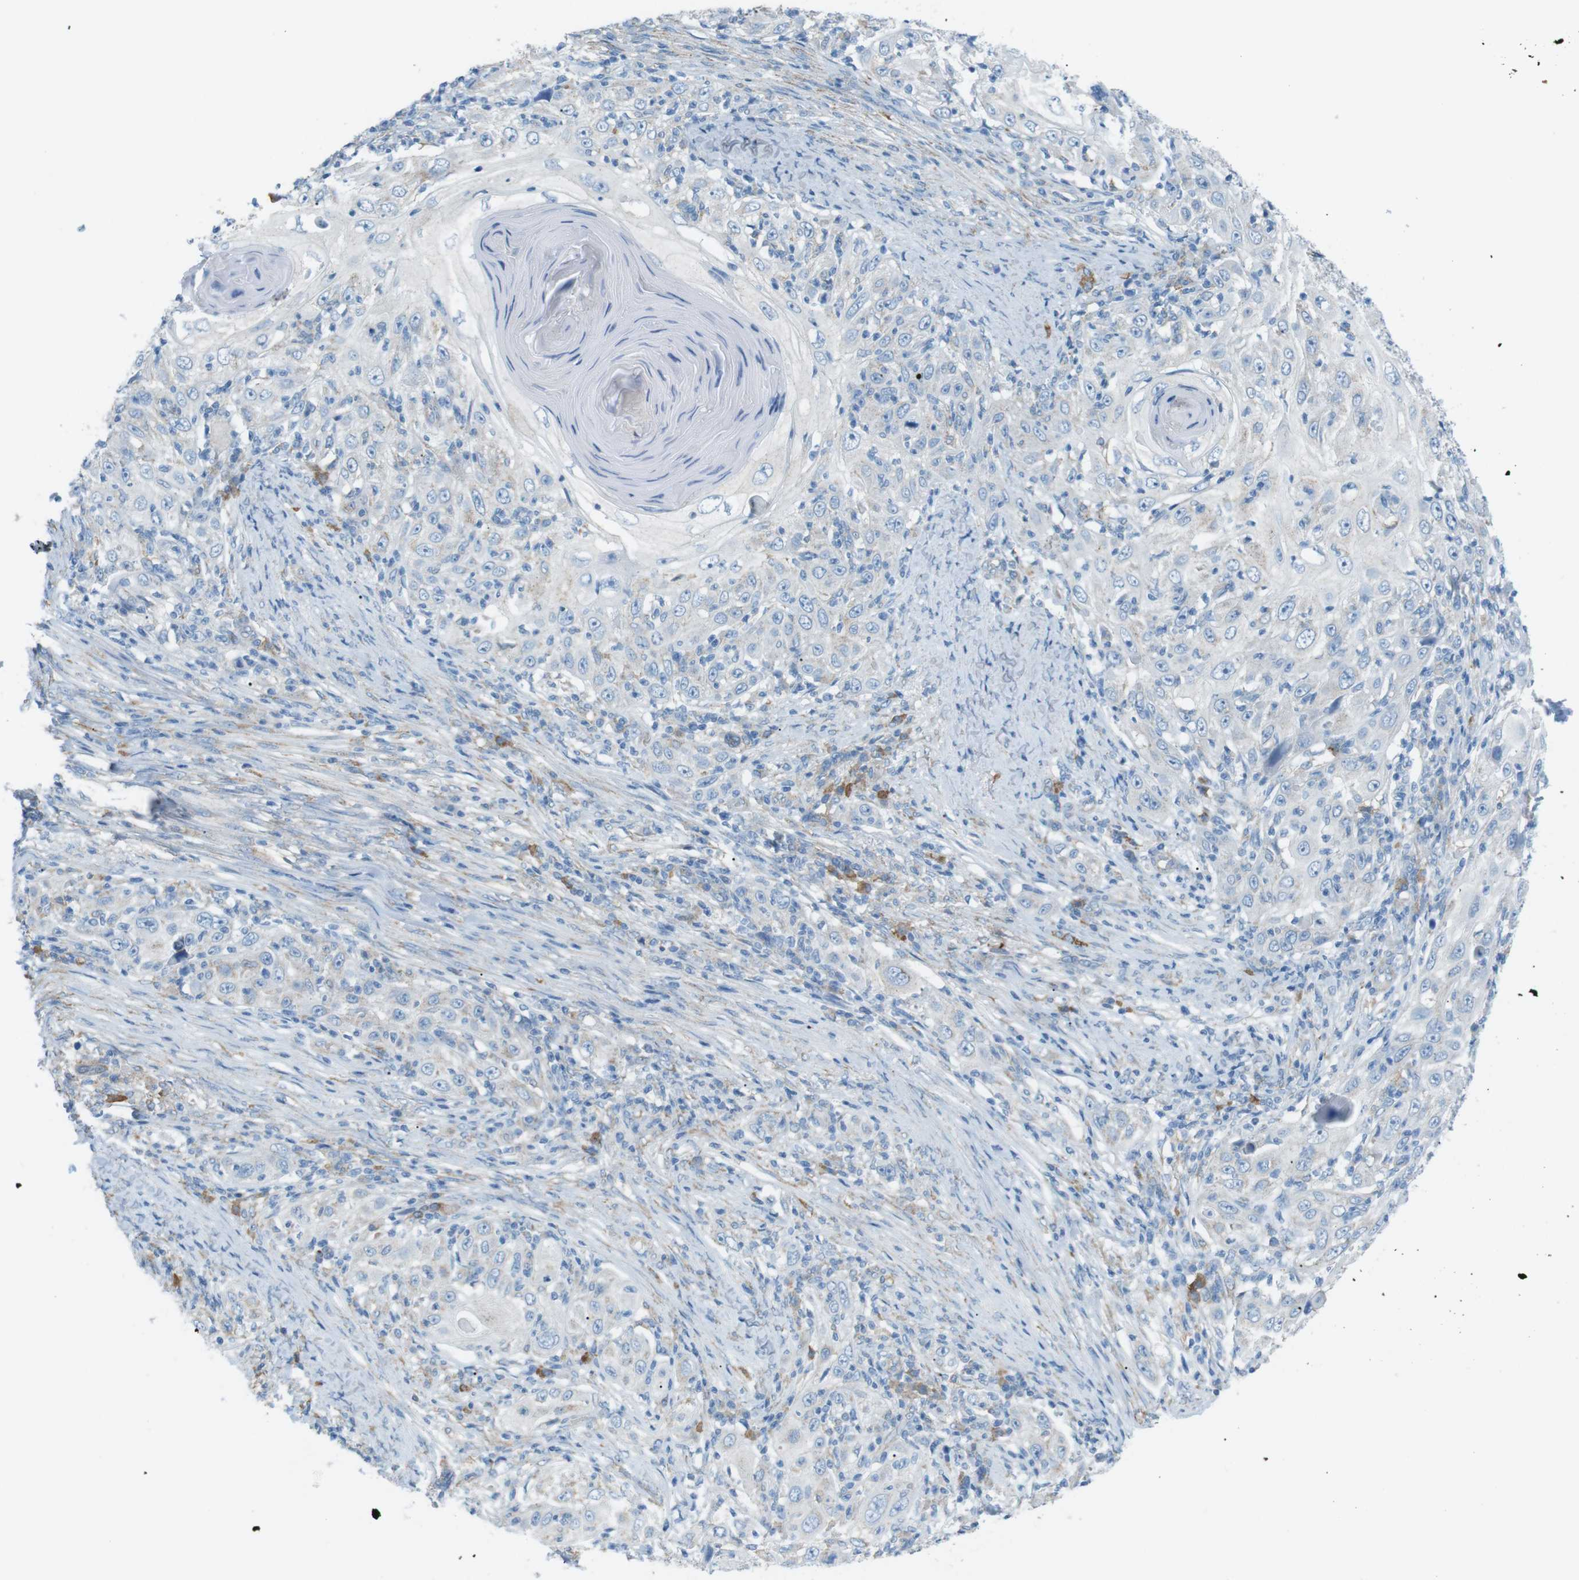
{"staining": {"intensity": "negative", "quantity": "none", "location": "none"}, "tissue": "skin cancer", "cell_type": "Tumor cells", "image_type": "cancer", "snomed": [{"axis": "morphology", "description": "Squamous cell carcinoma, NOS"}, {"axis": "topography", "description": "Skin"}], "caption": "High magnification brightfield microscopy of skin cancer stained with DAB (brown) and counterstained with hematoxylin (blue): tumor cells show no significant expression.", "gene": "VAMP1", "patient": {"sex": "female", "age": 88}}